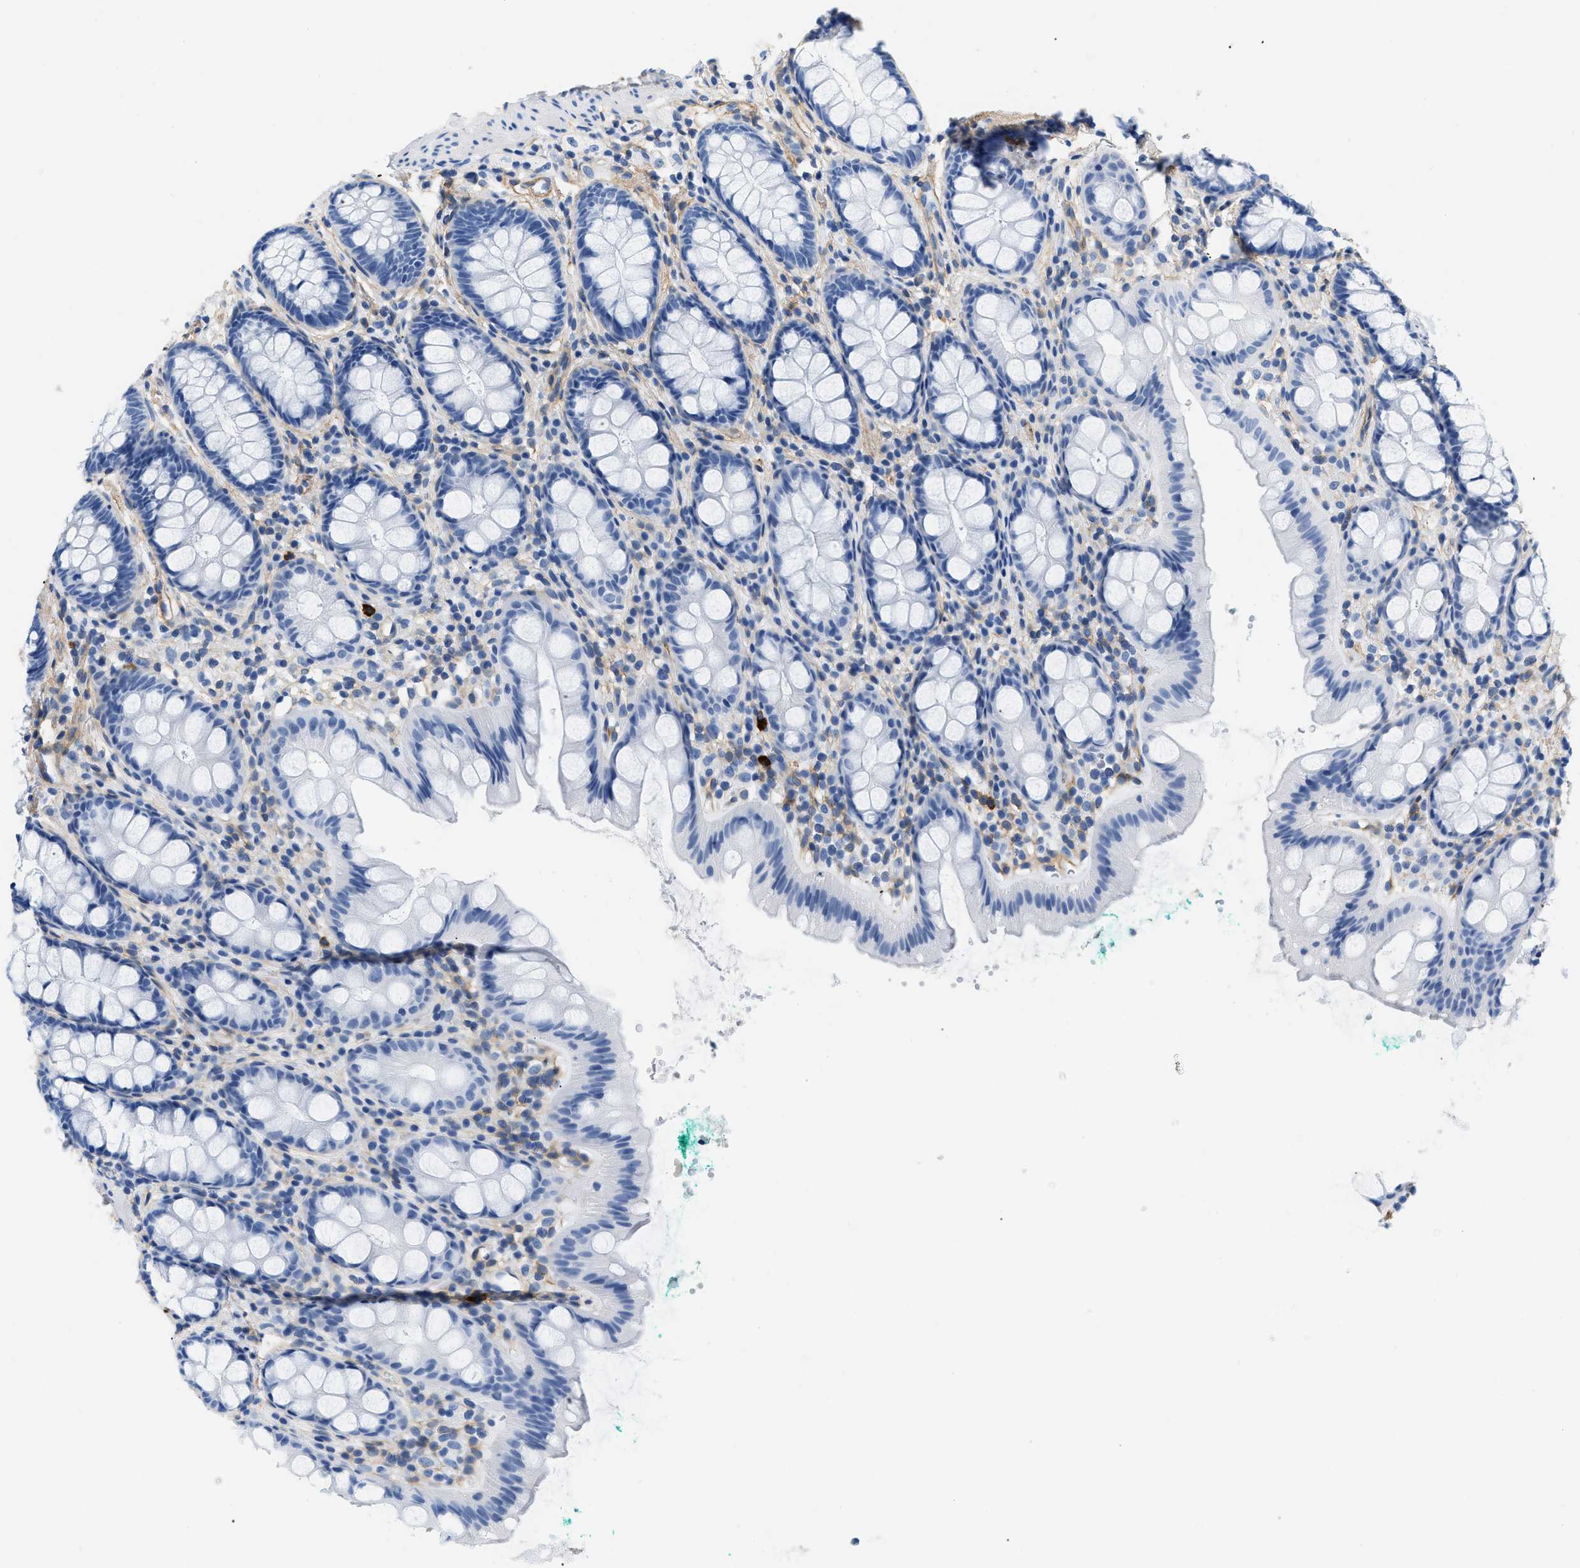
{"staining": {"intensity": "negative", "quantity": "none", "location": "none"}, "tissue": "rectum", "cell_type": "Glandular cells", "image_type": "normal", "snomed": [{"axis": "morphology", "description": "Normal tissue, NOS"}, {"axis": "topography", "description": "Rectum"}], "caption": "IHC photomicrograph of normal rectum: rectum stained with DAB demonstrates no significant protein staining in glandular cells. (DAB (3,3'-diaminobenzidine) IHC with hematoxylin counter stain).", "gene": "PDGFRB", "patient": {"sex": "female", "age": 65}}